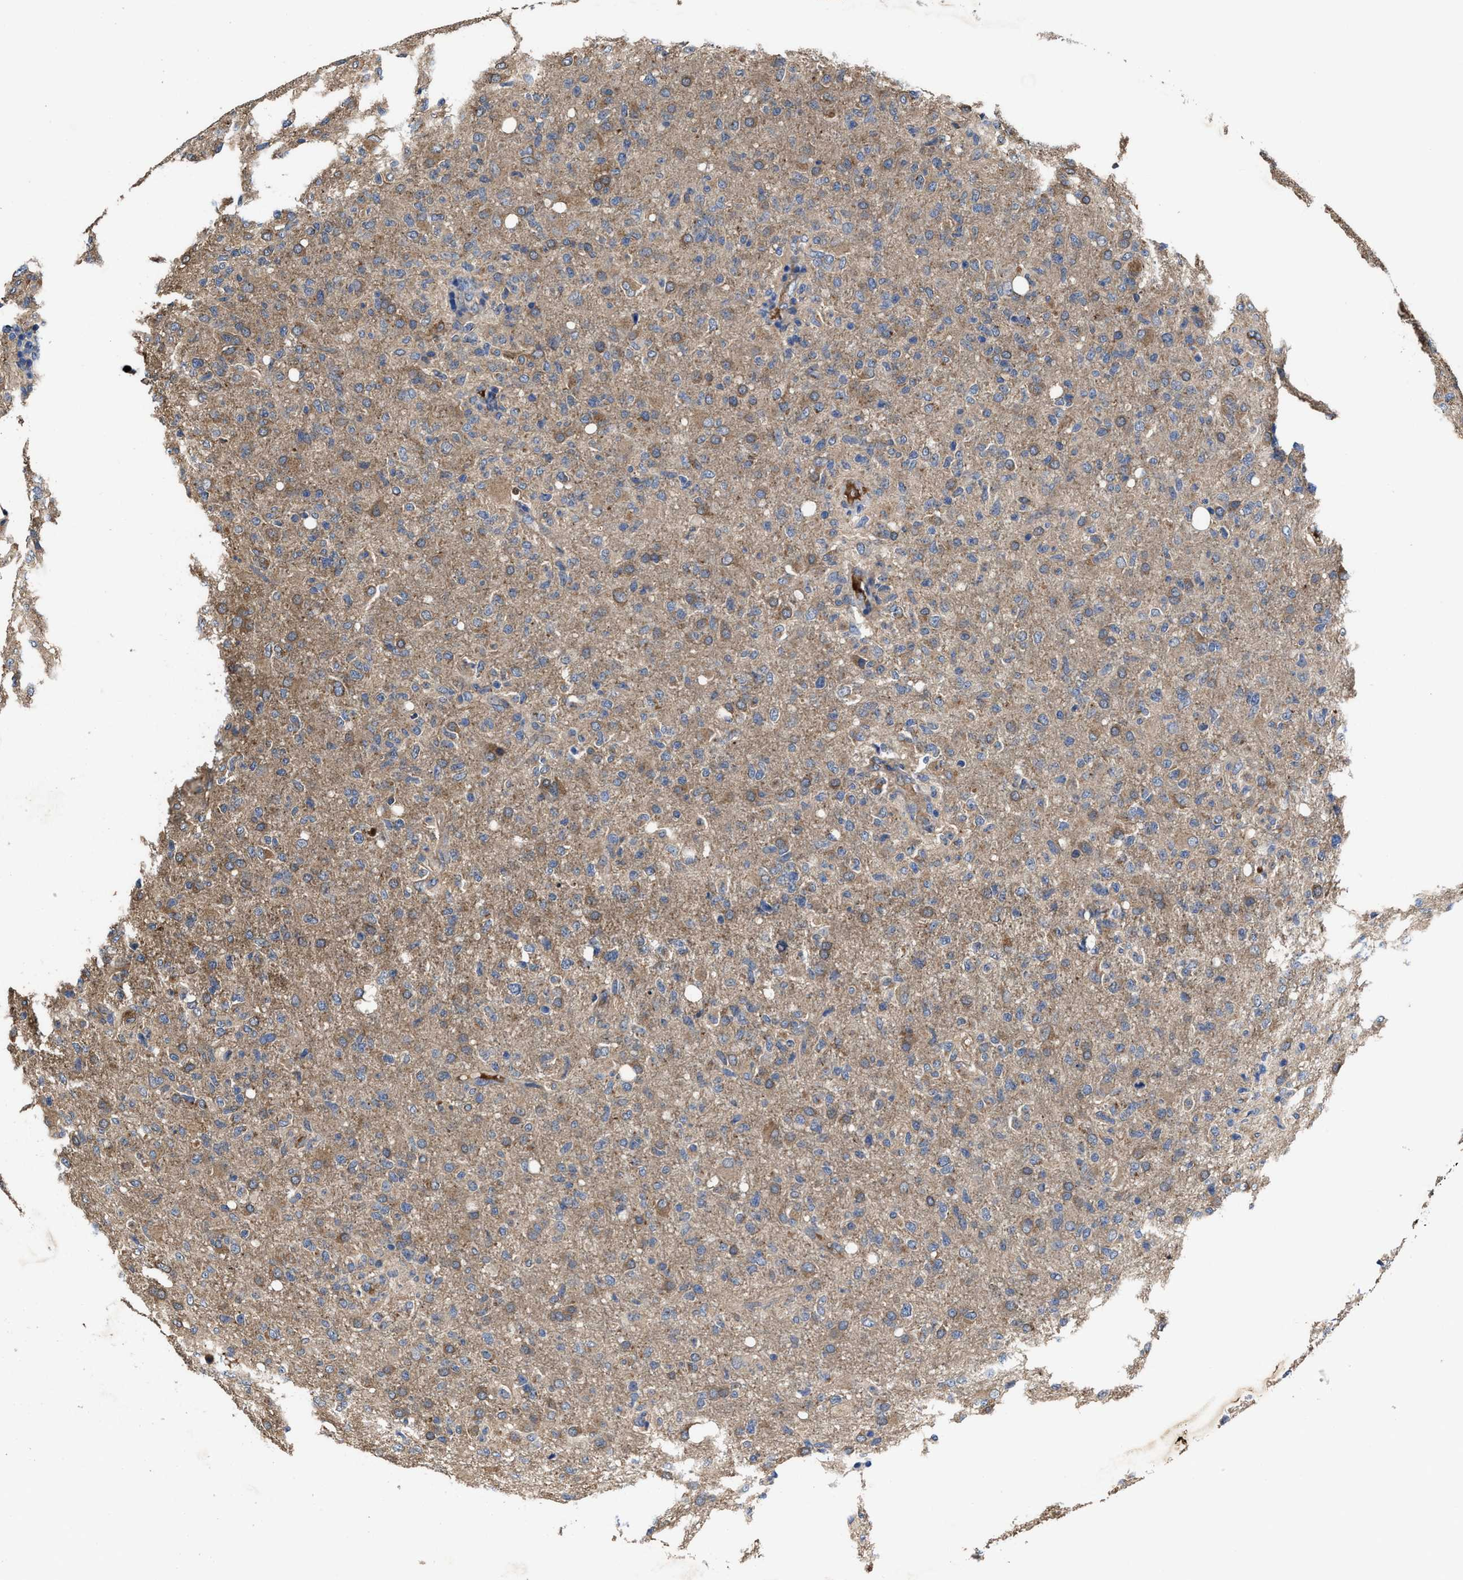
{"staining": {"intensity": "moderate", "quantity": "25%-75%", "location": "cytoplasmic/membranous"}, "tissue": "glioma", "cell_type": "Tumor cells", "image_type": "cancer", "snomed": [{"axis": "morphology", "description": "Glioma, malignant, High grade"}, {"axis": "topography", "description": "Brain"}], "caption": "Protein staining shows moderate cytoplasmic/membranous expression in about 25%-75% of tumor cells in glioma.", "gene": "IDNK", "patient": {"sex": "female", "age": 57}}